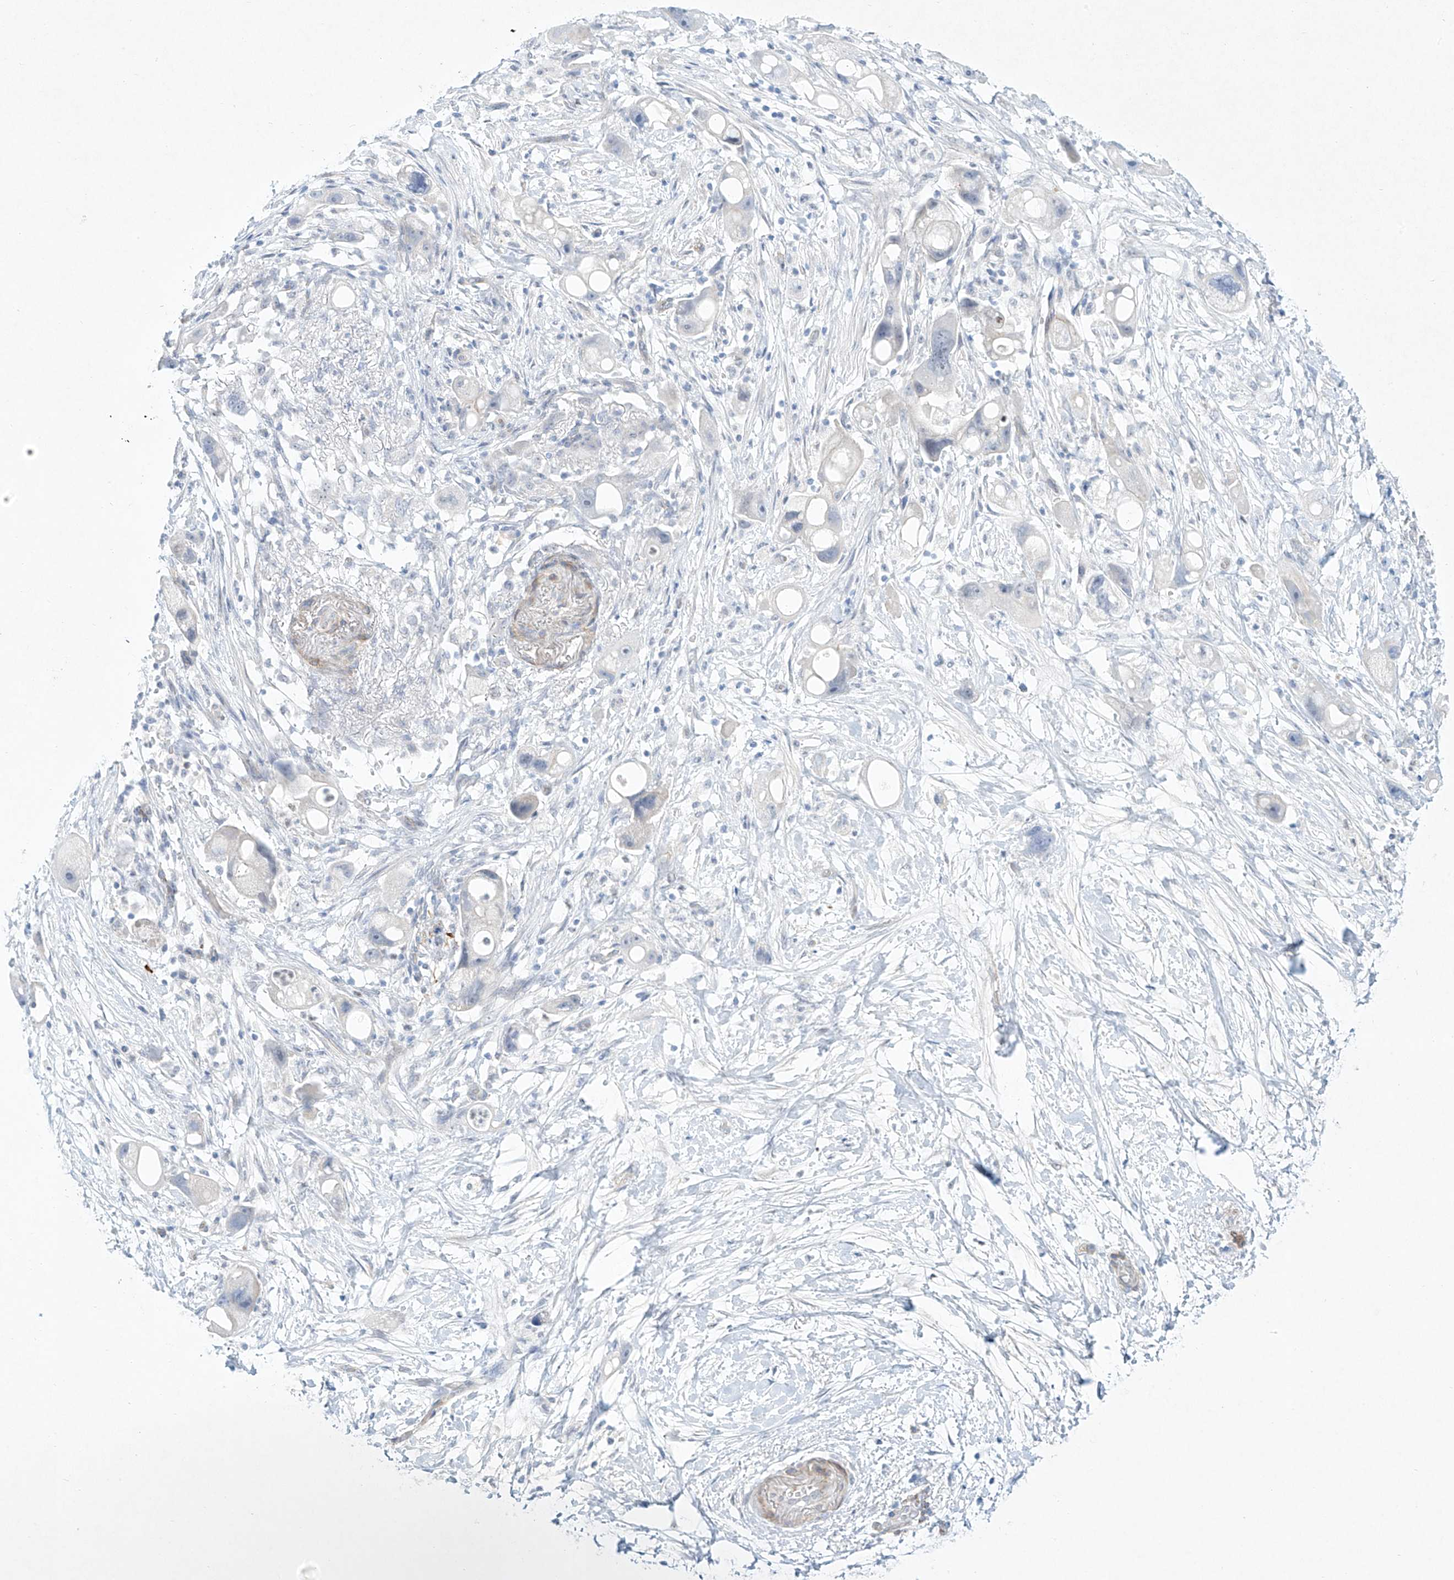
{"staining": {"intensity": "negative", "quantity": "none", "location": "none"}, "tissue": "pancreatic cancer", "cell_type": "Tumor cells", "image_type": "cancer", "snomed": [{"axis": "morphology", "description": "Normal tissue, NOS"}, {"axis": "morphology", "description": "Adenocarcinoma, NOS"}, {"axis": "topography", "description": "Pancreas"}], "caption": "High power microscopy micrograph of an IHC image of adenocarcinoma (pancreatic), revealing no significant staining in tumor cells.", "gene": "REEP2", "patient": {"sex": "female", "age": 68}}